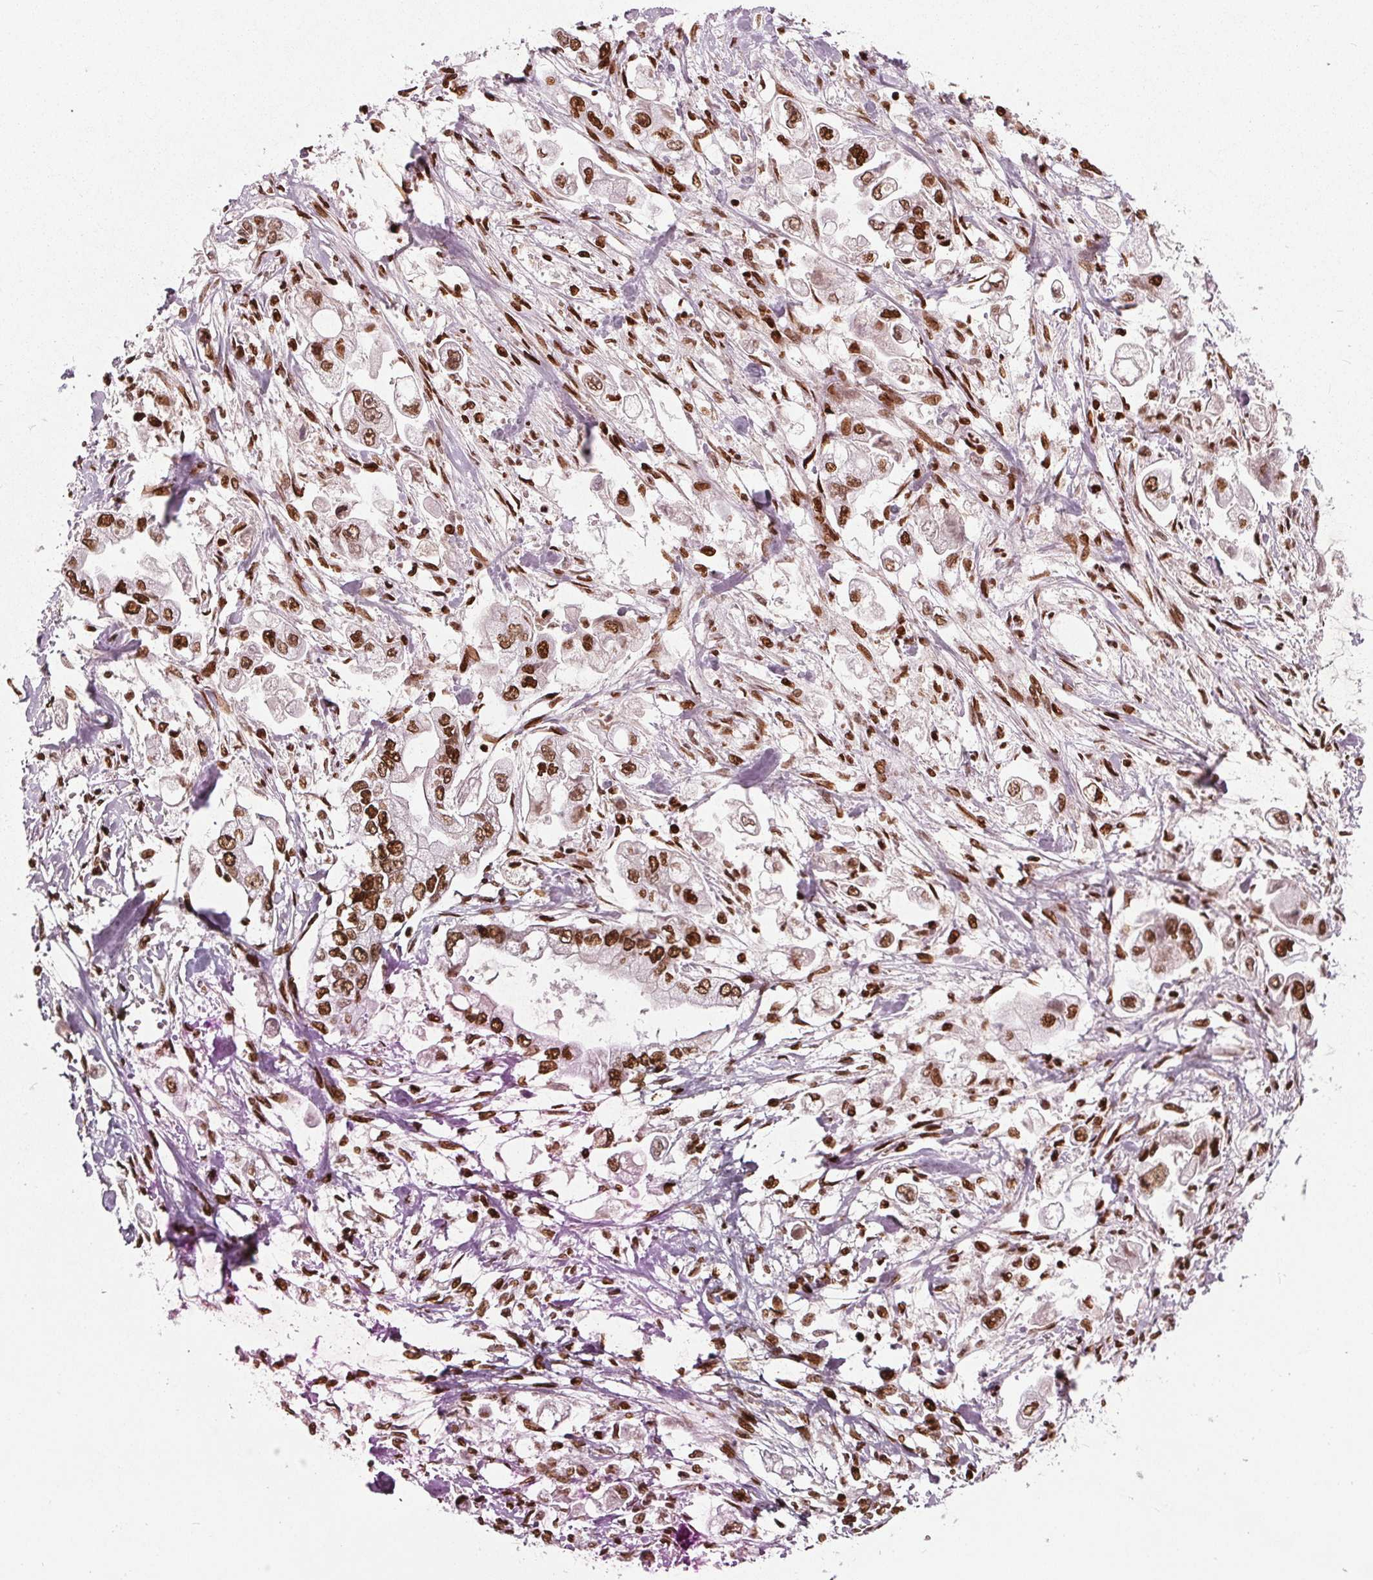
{"staining": {"intensity": "strong", "quantity": ">75%", "location": "nuclear"}, "tissue": "stomach cancer", "cell_type": "Tumor cells", "image_type": "cancer", "snomed": [{"axis": "morphology", "description": "Adenocarcinoma, NOS"}, {"axis": "topography", "description": "Stomach"}], "caption": "IHC of human stomach adenocarcinoma displays high levels of strong nuclear staining in approximately >75% of tumor cells.", "gene": "BRD4", "patient": {"sex": "male", "age": 62}}